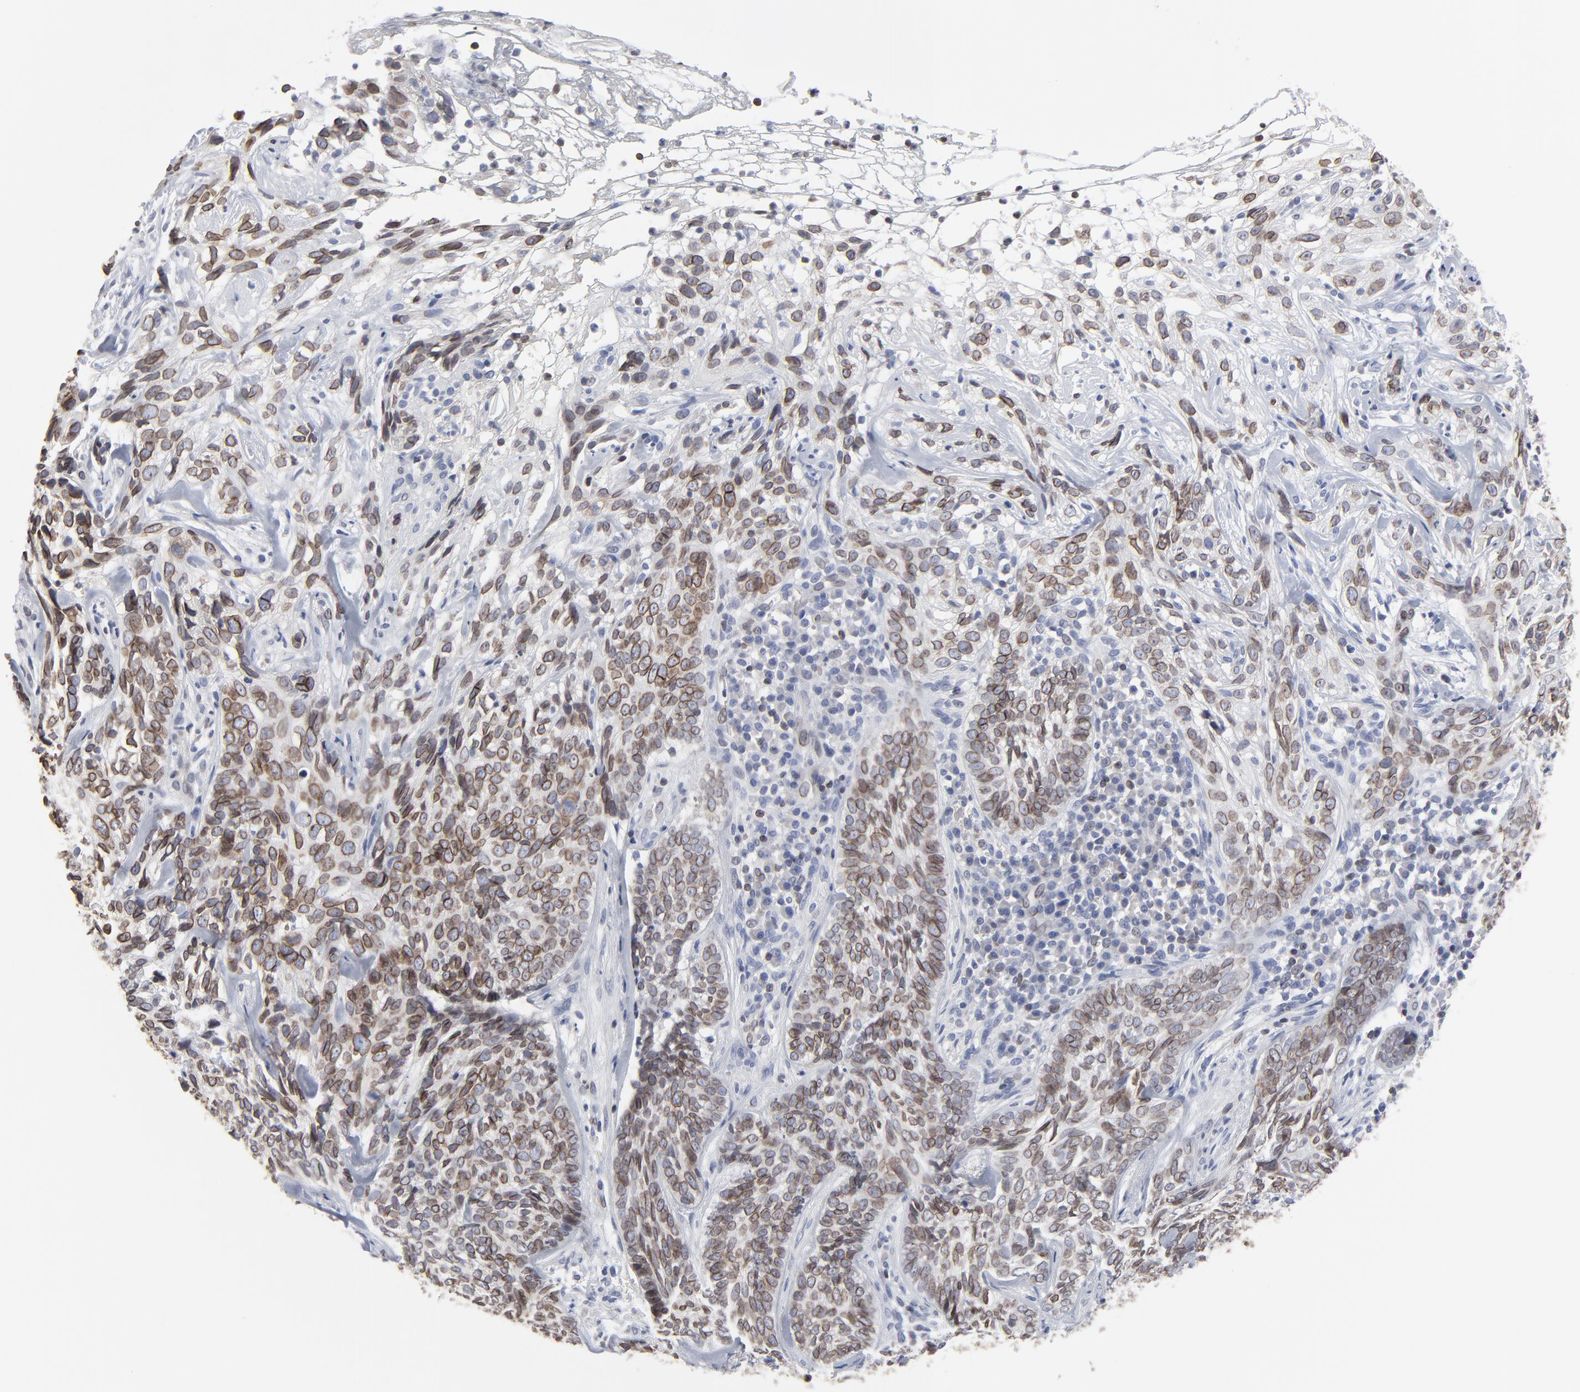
{"staining": {"intensity": "moderate", "quantity": ">75%", "location": "cytoplasmic/membranous,nuclear"}, "tissue": "skin cancer", "cell_type": "Tumor cells", "image_type": "cancer", "snomed": [{"axis": "morphology", "description": "Basal cell carcinoma"}, {"axis": "topography", "description": "Skin"}], "caption": "The histopathology image displays staining of skin basal cell carcinoma, revealing moderate cytoplasmic/membranous and nuclear protein positivity (brown color) within tumor cells.", "gene": "SYNE2", "patient": {"sex": "male", "age": 72}}